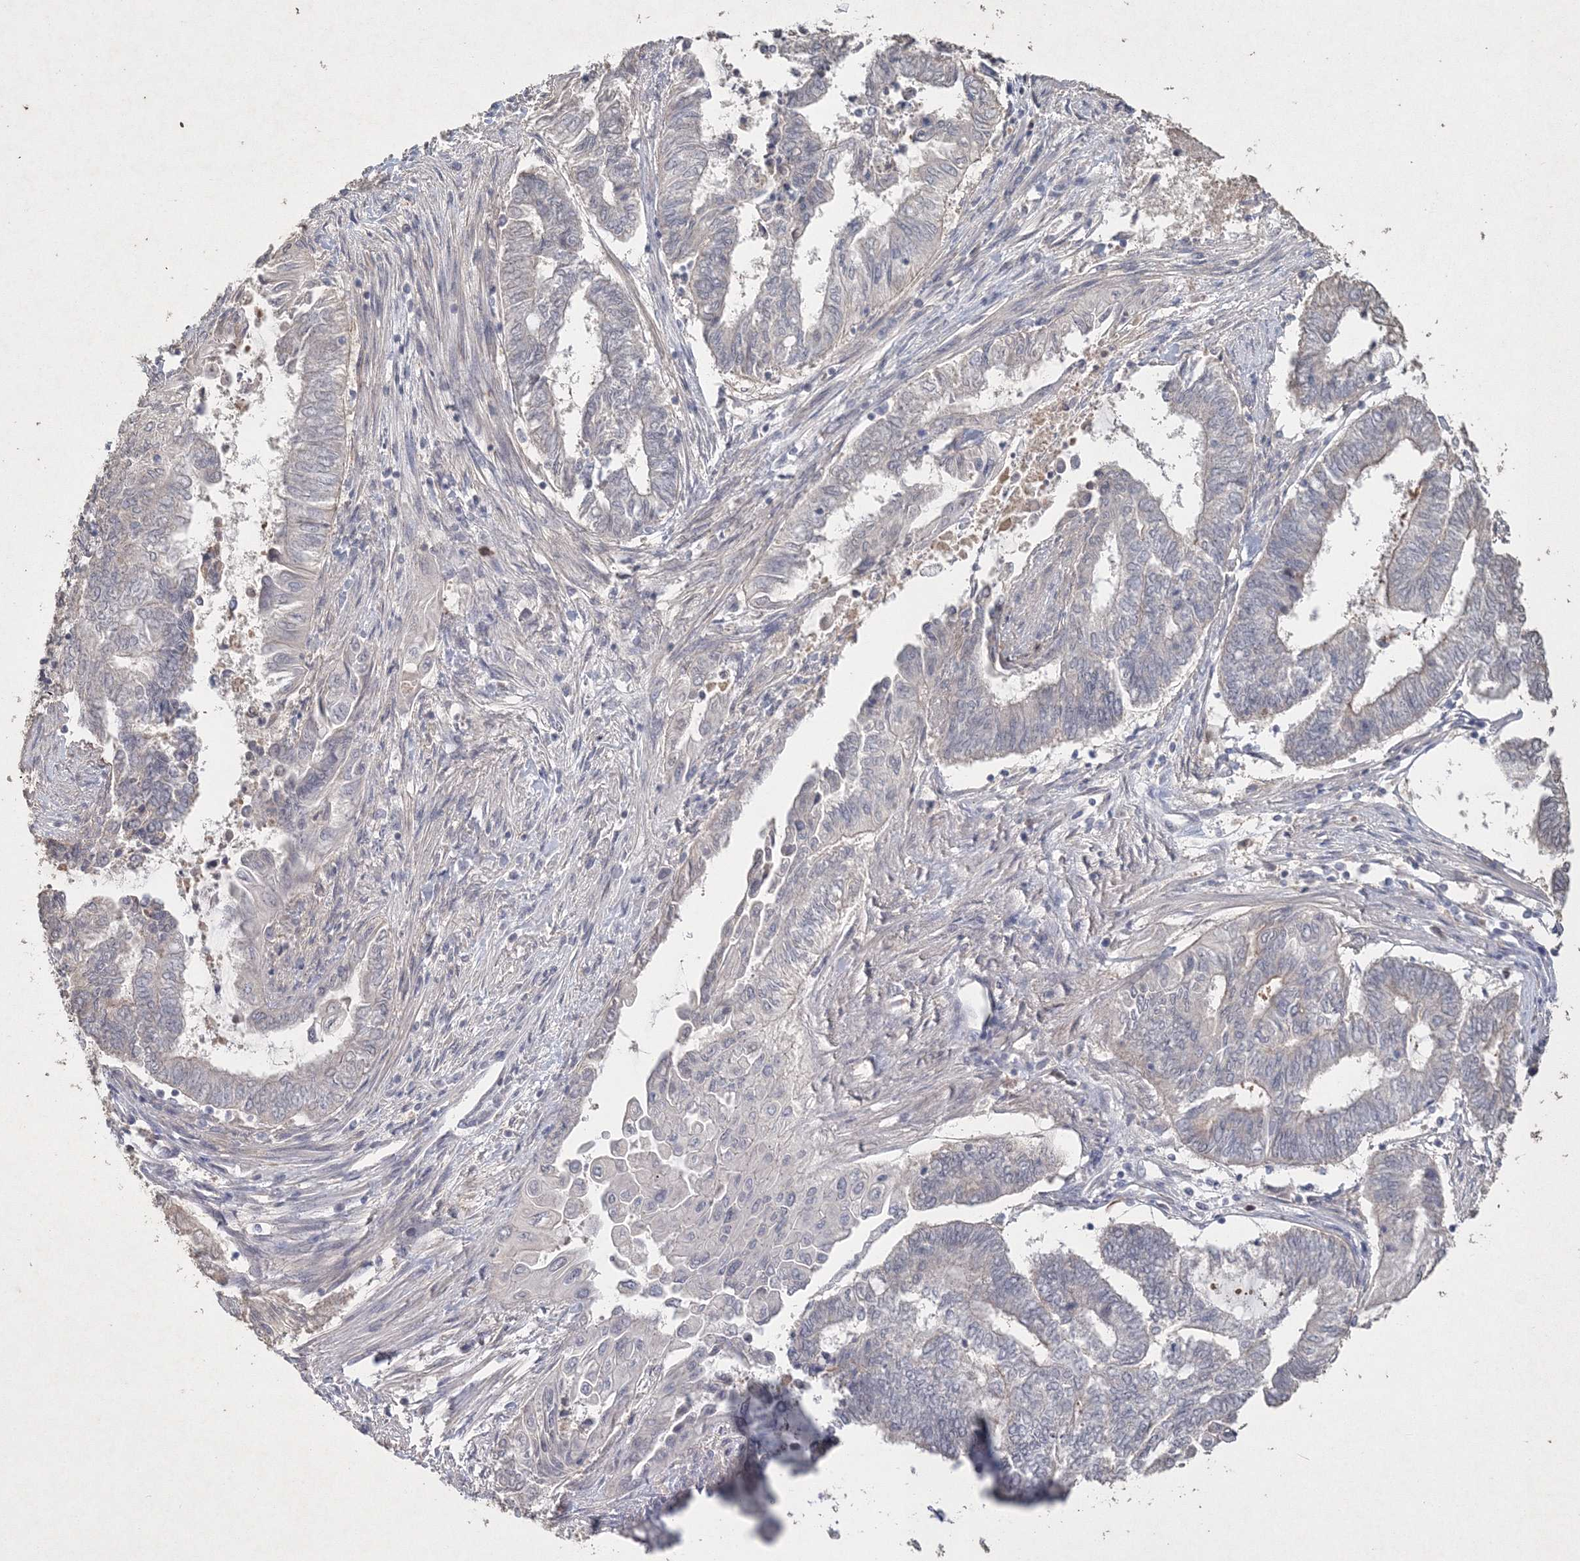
{"staining": {"intensity": "negative", "quantity": "none", "location": "none"}, "tissue": "endometrial cancer", "cell_type": "Tumor cells", "image_type": "cancer", "snomed": [{"axis": "morphology", "description": "Adenocarcinoma, NOS"}, {"axis": "topography", "description": "Uterus"}, {"axis": "topography", "description": "Endometrium"}], "caption": "A high-resolution histopathology image shows IHC staining of endometrial cancer, which demonstrates no significant staining in tumor cells.", "gene": "UIMC1", "patient": {"sex": "female", "age": 70}}